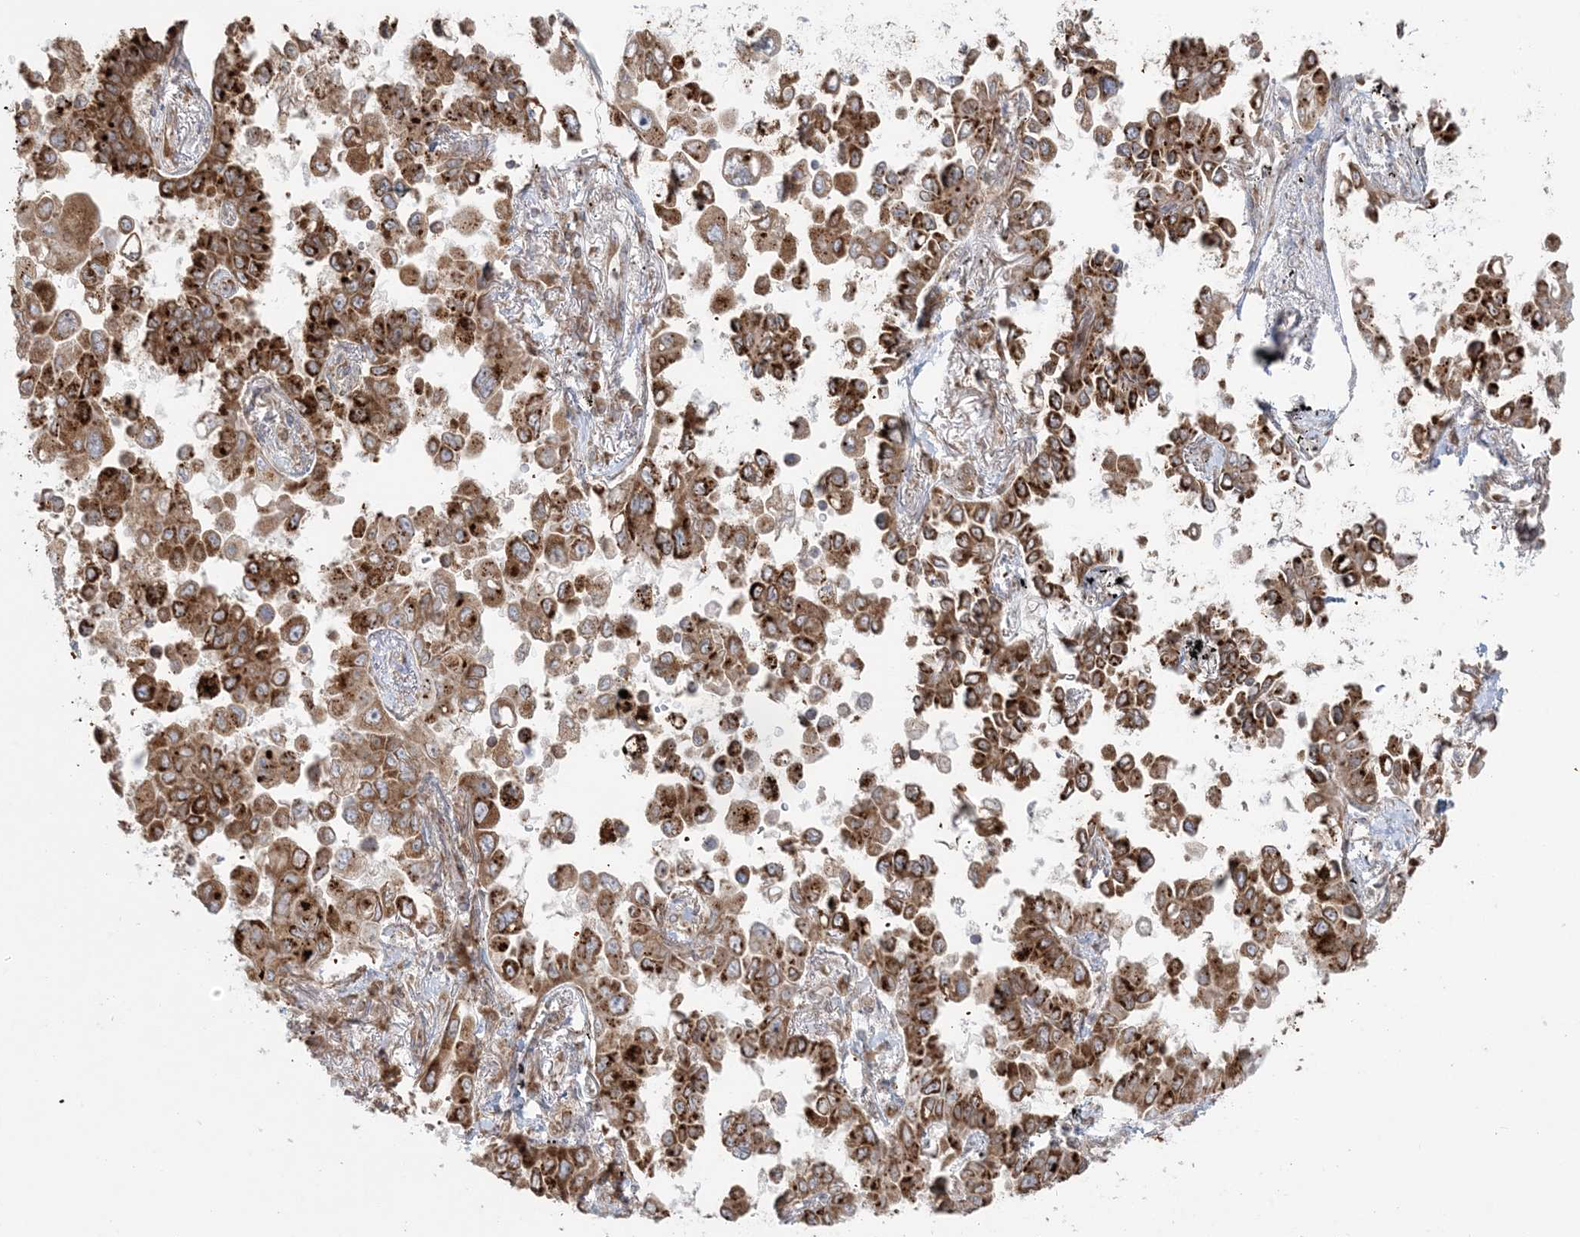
{"staining": {"intensity": "strong", "quantity": ">75%", "location": "cytoplasmic/membranous"}, "tissue": "lung cancer", "cell_type": "Tumor cells", "image_type": "cancer", "snomed": [{"axis": "morphology", "description": "Adenocarcinoma, NOS"}, {"axis": "topography", "description": "Lung"}], "caption": "Immunohistochemical staining of lung cancer (adenocarcinoma) demonstrates strong cytoplasmic/membranous protein expression in approximately >75% of tumor cells.", "gene": "UBXN4", "patient": {"sex": "female", "age": 67}}